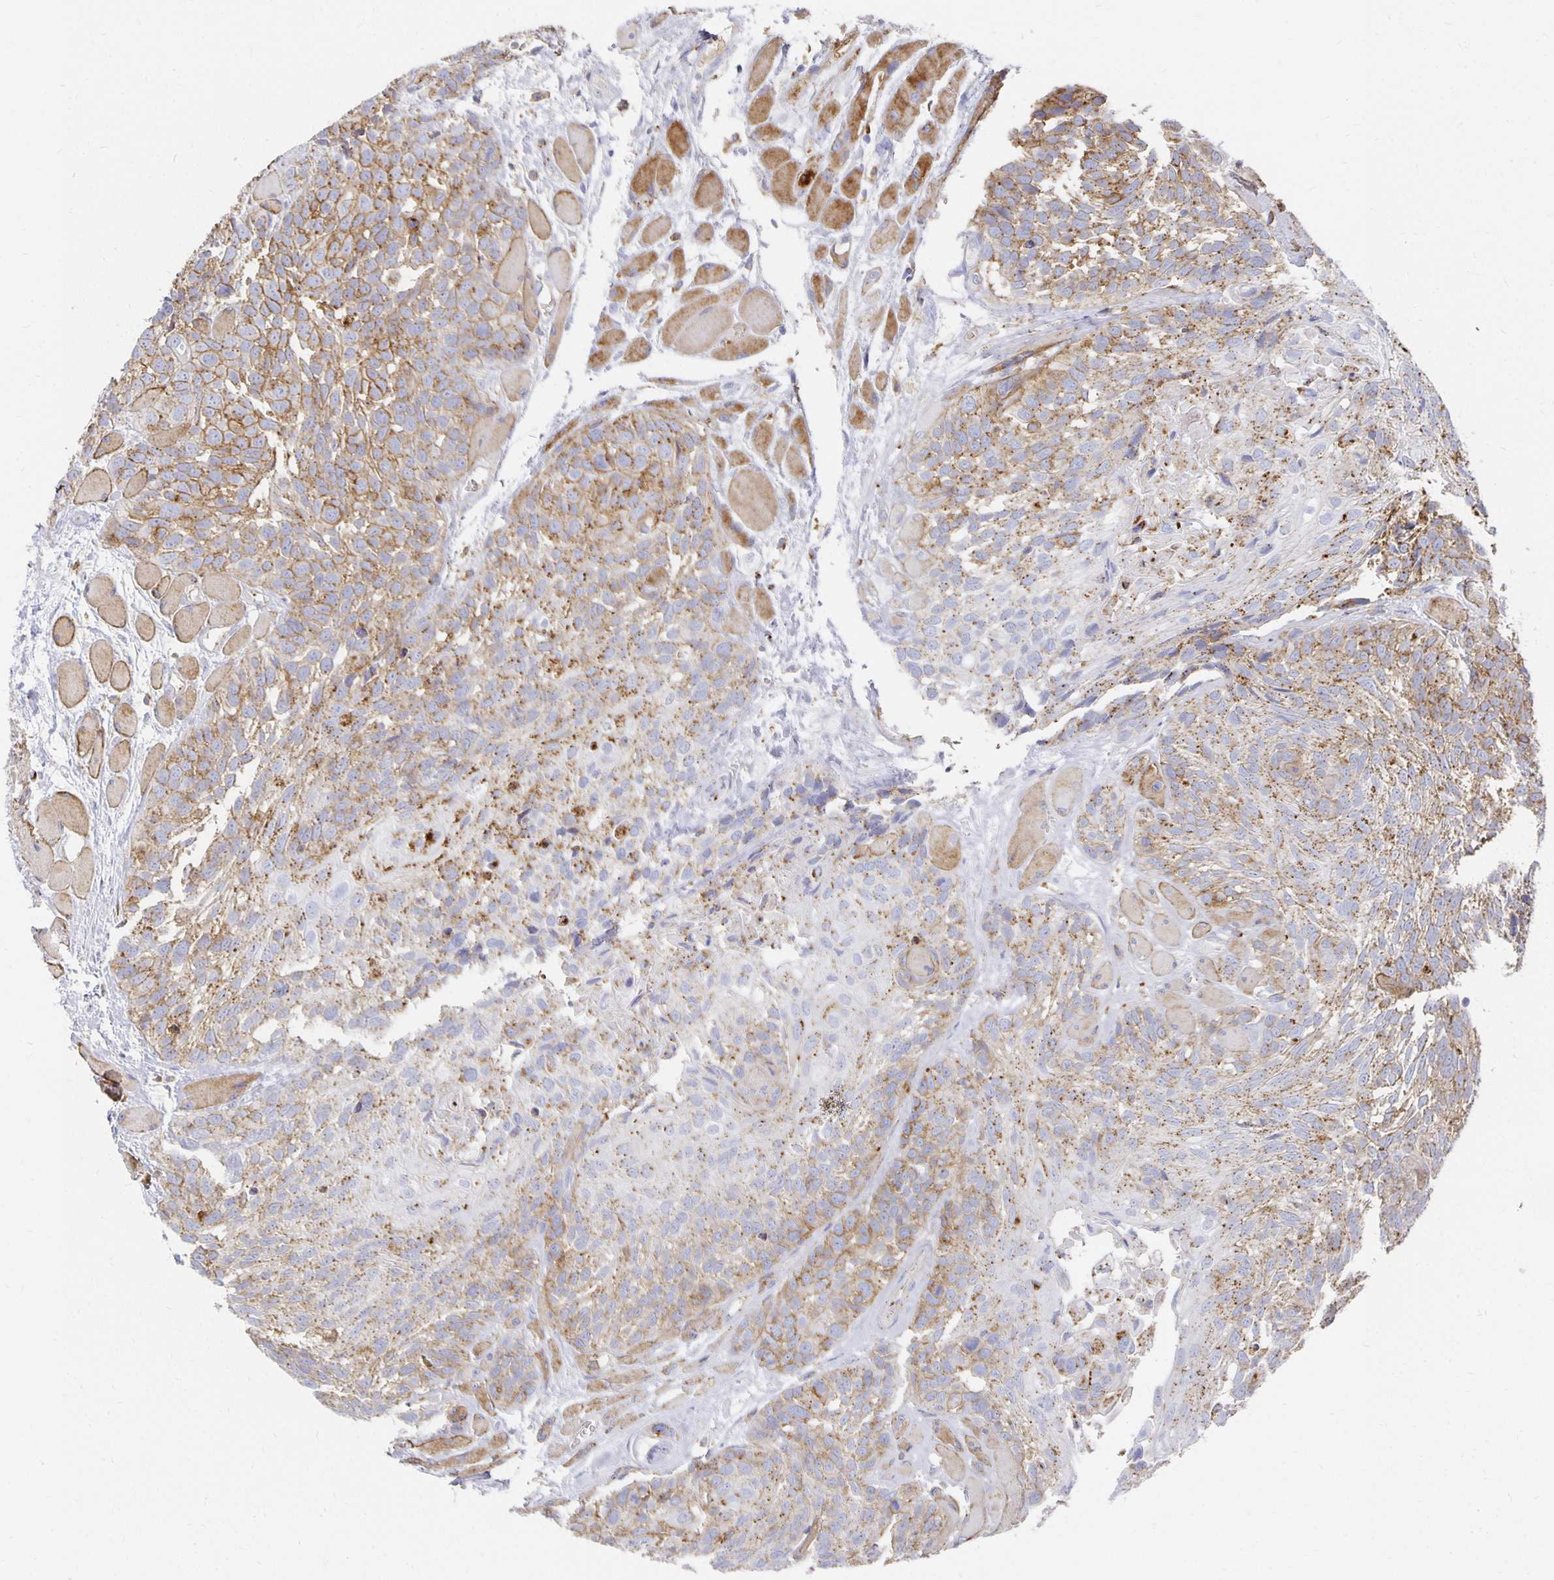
{"staining": {"intensity": "moderate", "quantity": ">75%", "location": "cytoplasmic/membranous"}, "tissue": "head and neck cancer", "cell_type": "Tumor cells", "image_type": "cancer", "snomed": [{"axis": "morphology", "description": "Squamous cell carcinoma, NOS"}, {"axis": "topography", "description": "Head-Neck"}], "caption": "A histopathology image of squamous cell carcinoma (head and neck) stained for a protein shows moderate cytoplasmic/membranous brown staining in tumor cells. The protein of interest is shown in brown color, while the nuclei are stained blue.", "gene": "TAAR1", "patient": {"sex": "female", "age": 50}}